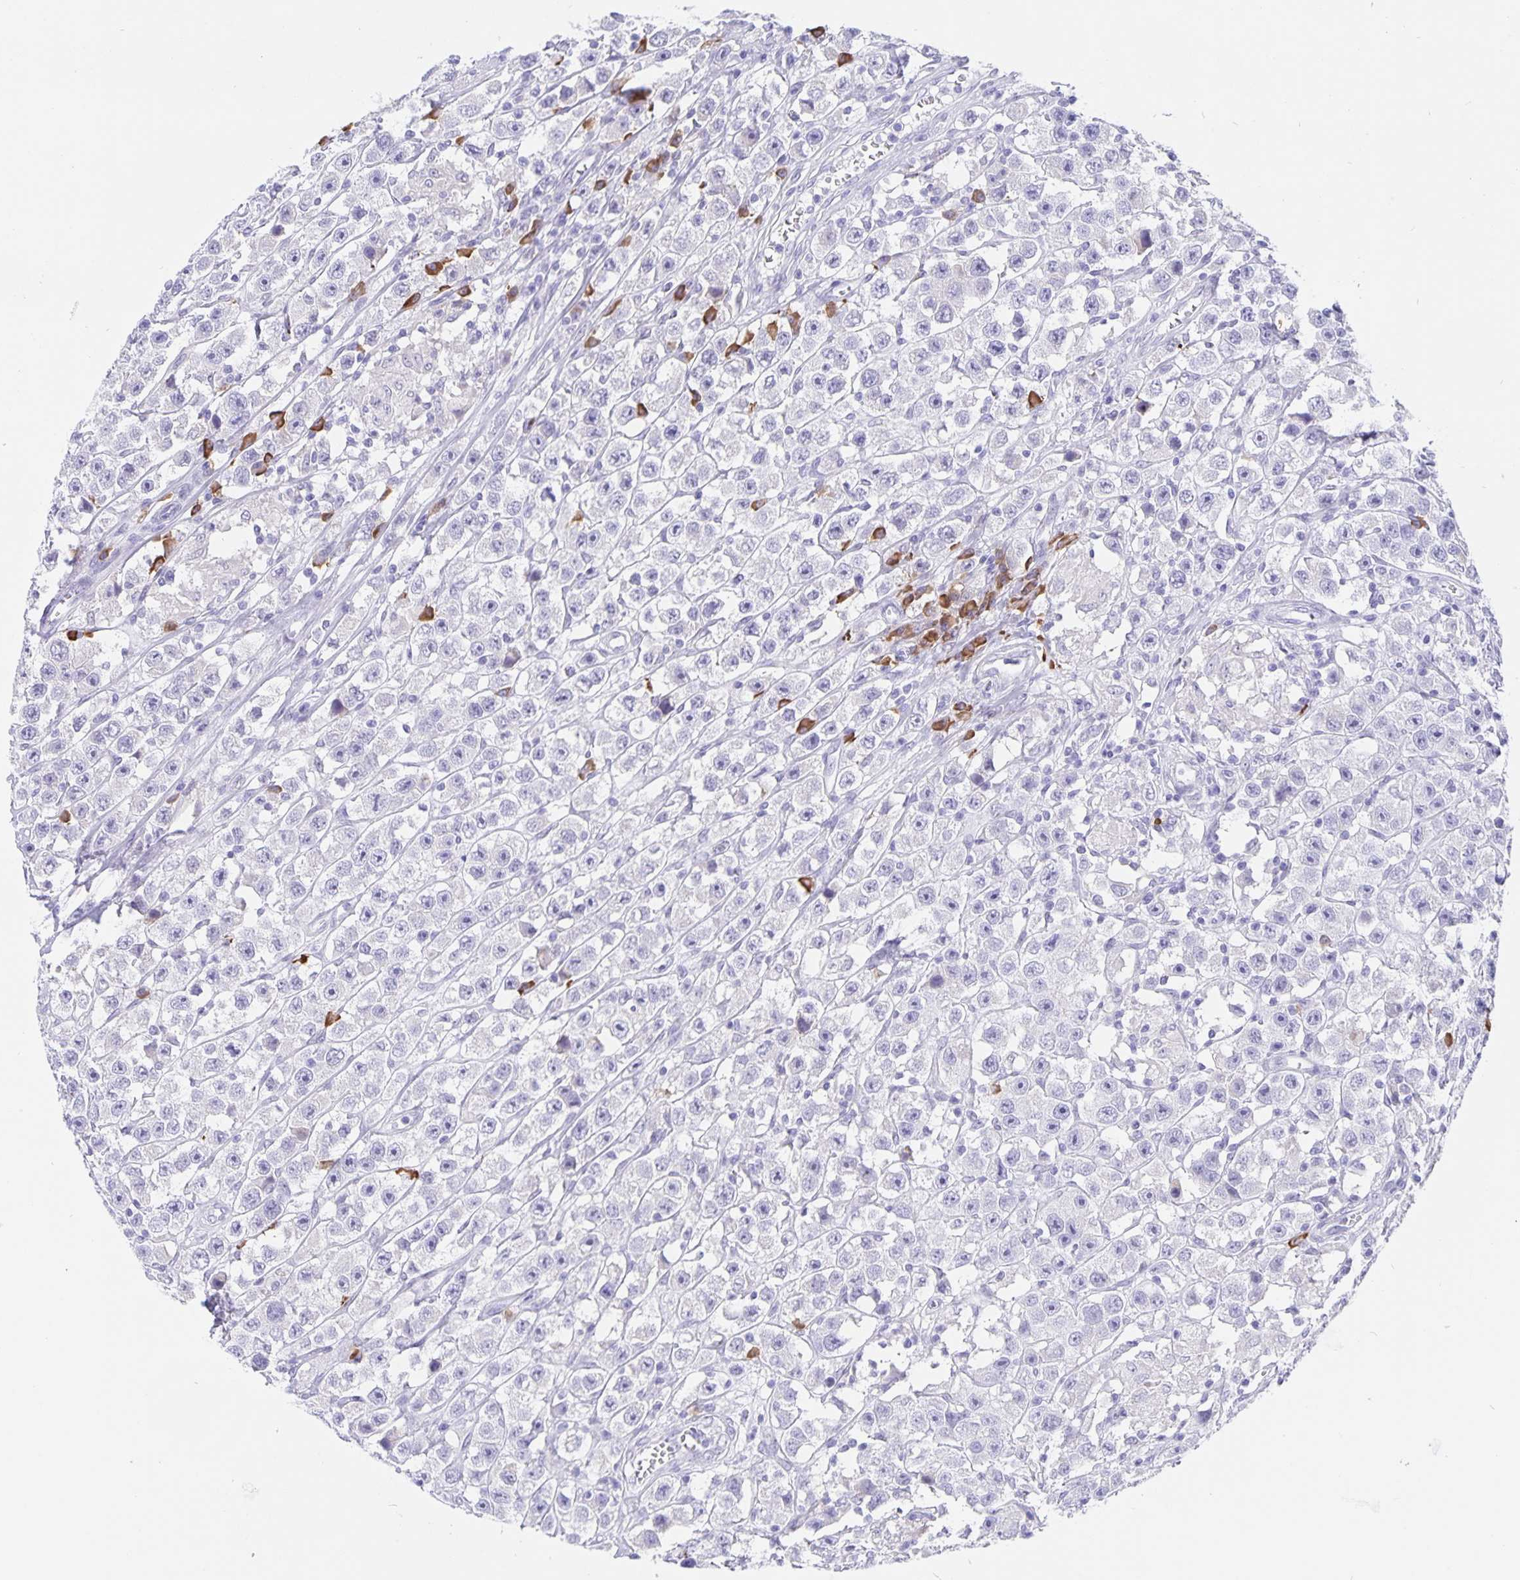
{"staining": {"intensity": "negative", "quantity": "none", "location": "none"}, "tissue": "testis cancer", "cell_type": "Tumor cells", "image_type": "cancer", "snomed": [{"axis": "morphology", "description": "Seminoma, NOS"}, {"axis": "topography", "description": "Testis"}], "caption": "Photomicrograph shows no significant protein positivity in tumor cells of testis cancer. Brightfield microscopy of immunohistochemistry (IHC) stained with DAB (3,3'-diaminobenzidine) (brown) and hematoxylin (blue), captured at high magnification.", "gene": "ERMN", "patient": {"sex": "male", "age": 45}}